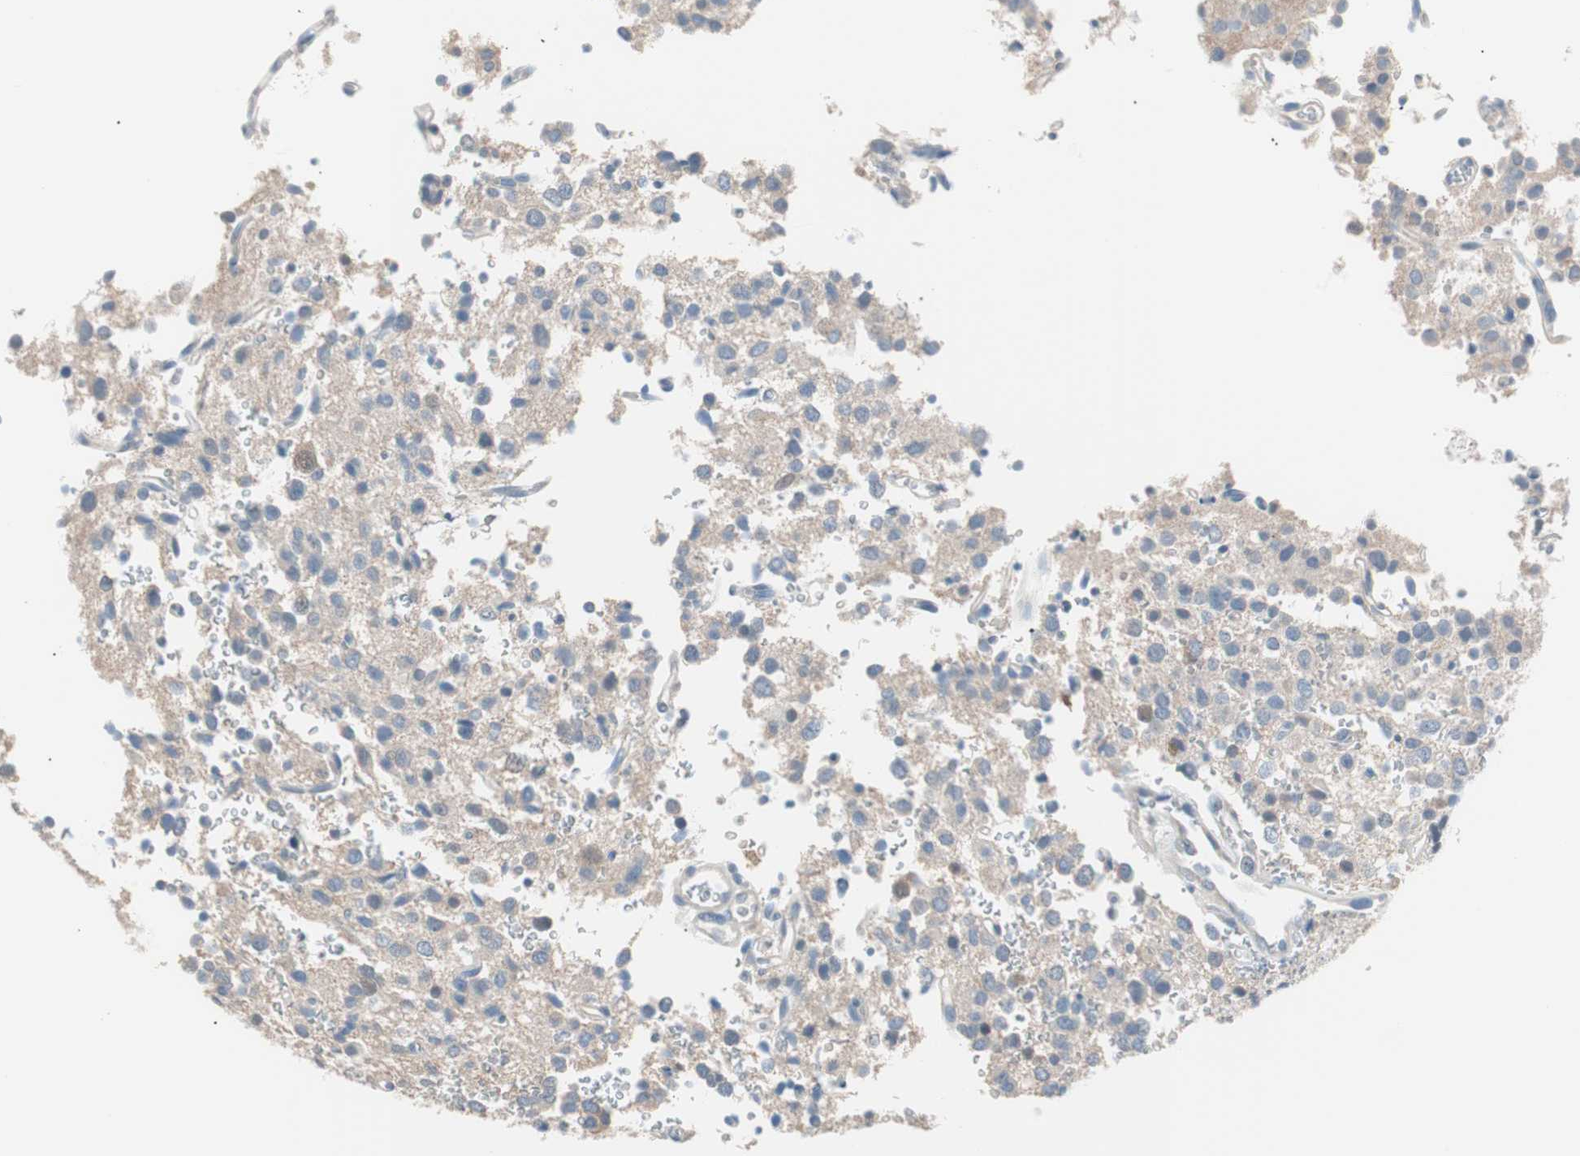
{"staining": {"intensity": "negative", "quantity": "none", "location": "none"}, "tissue": "glioma", "cell_type": "Tumor cells", "image_type": "cancer", "snomed": [{"axis": "morphology", "description": "Glioma, malignant, High grade"}, {"axis": "topography", "description": "Brain"}], "caption": "The histopathology image demonstrates no significant positivity in tumor cells of glioma.", "gene": "VIL1", "patient": {"sex": "male", "age": 47}}